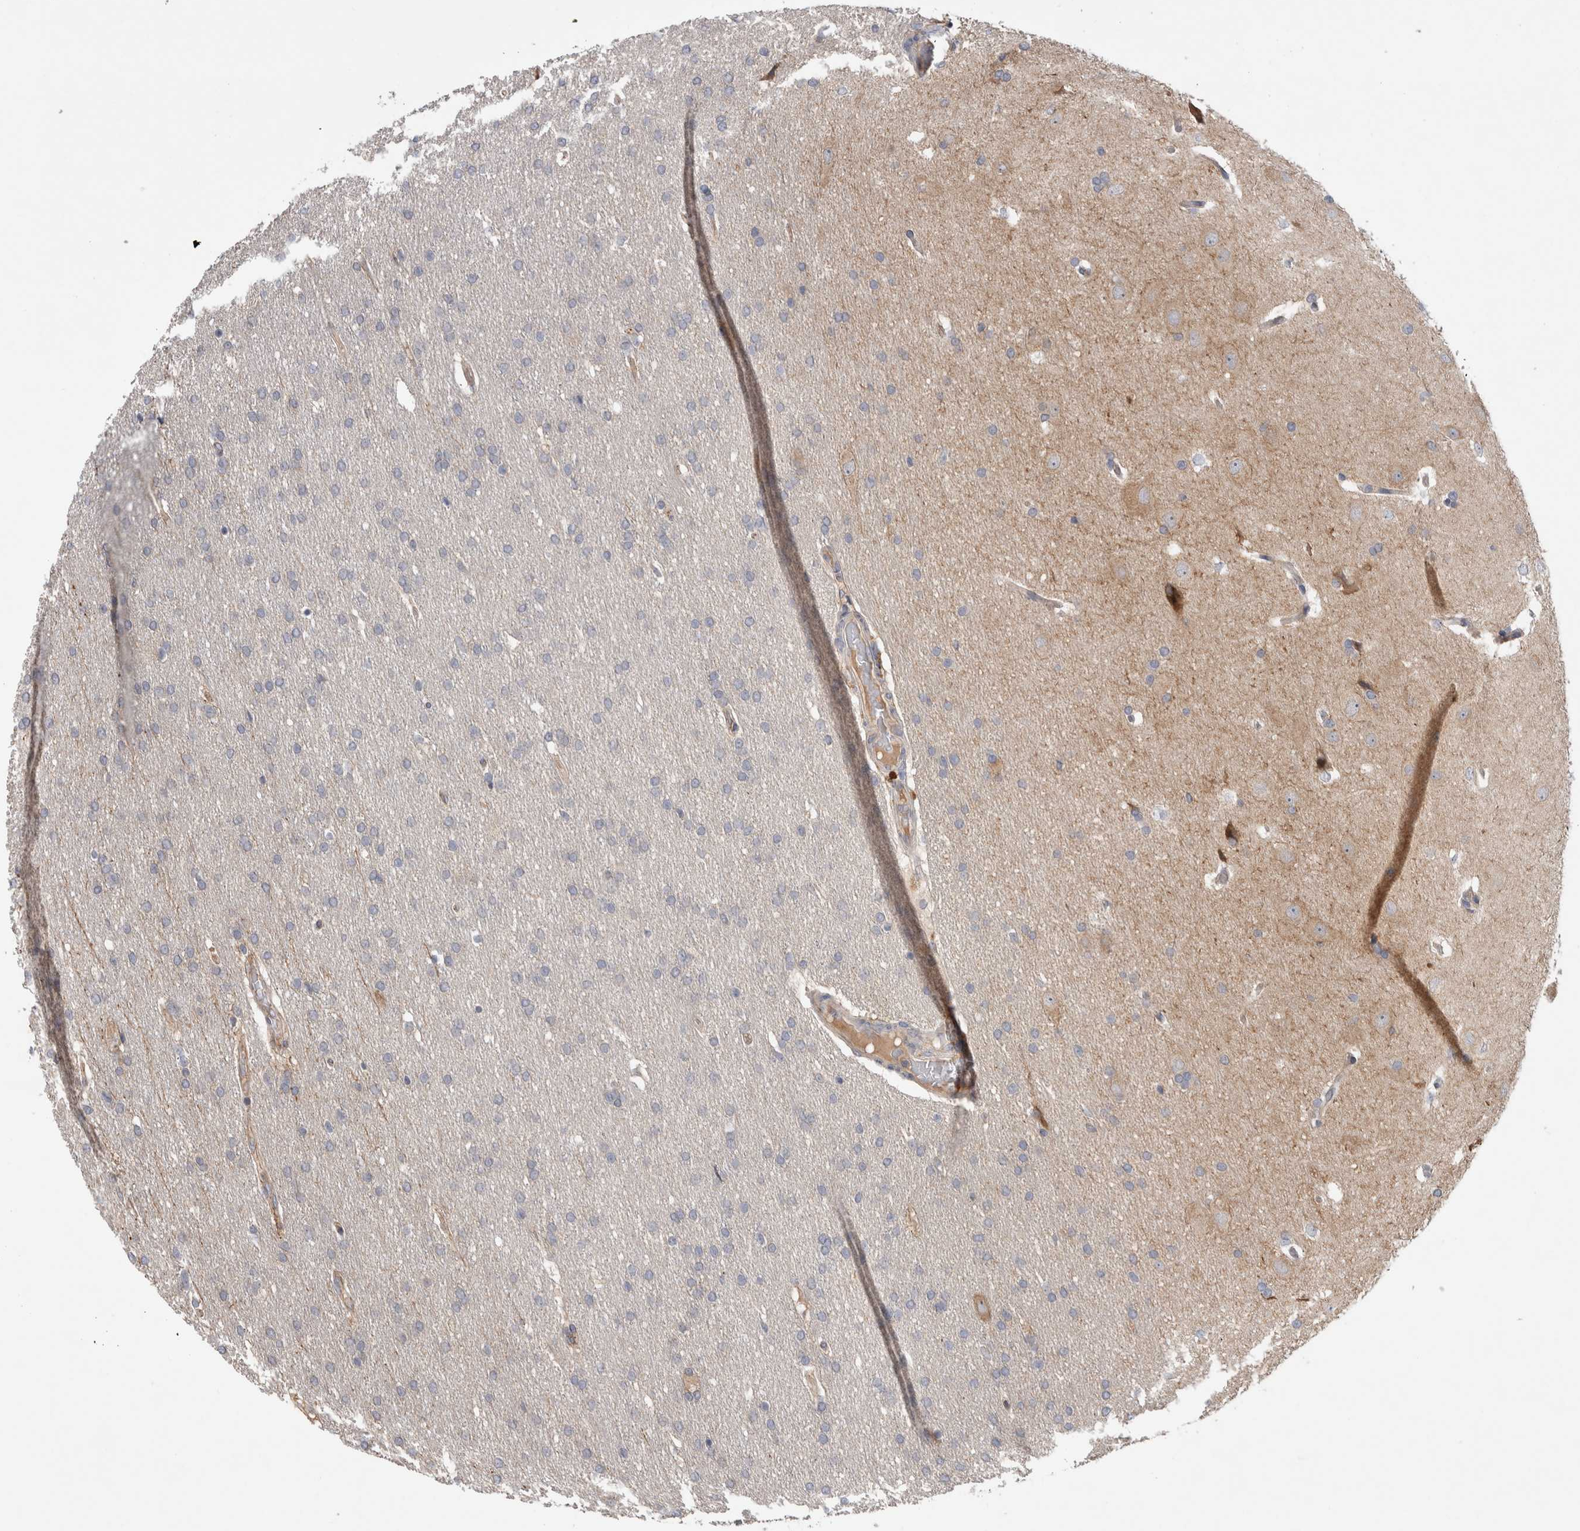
{"staining": {"intensity": "negative", "quantity": "none", "location": "none"}, "tissue": "glioma", "cell_type": "Tumor cells", "image_type": "cancer", "snomed": [{"axis": "morphology", "description": "Glioma, malignant, Low grade"}, {"axis": "topography", "description": "Brain"}], "caption": "Tumor cells are negative for protein expression in human malignant glioma (low-grade). (DAB (3,3'-diaminobenzidine) immunohistochemistry visualized using brightfield microscopy, high magnification).", "gene": "TARBP1", "patient": {"sex": "female", "age": 37}}